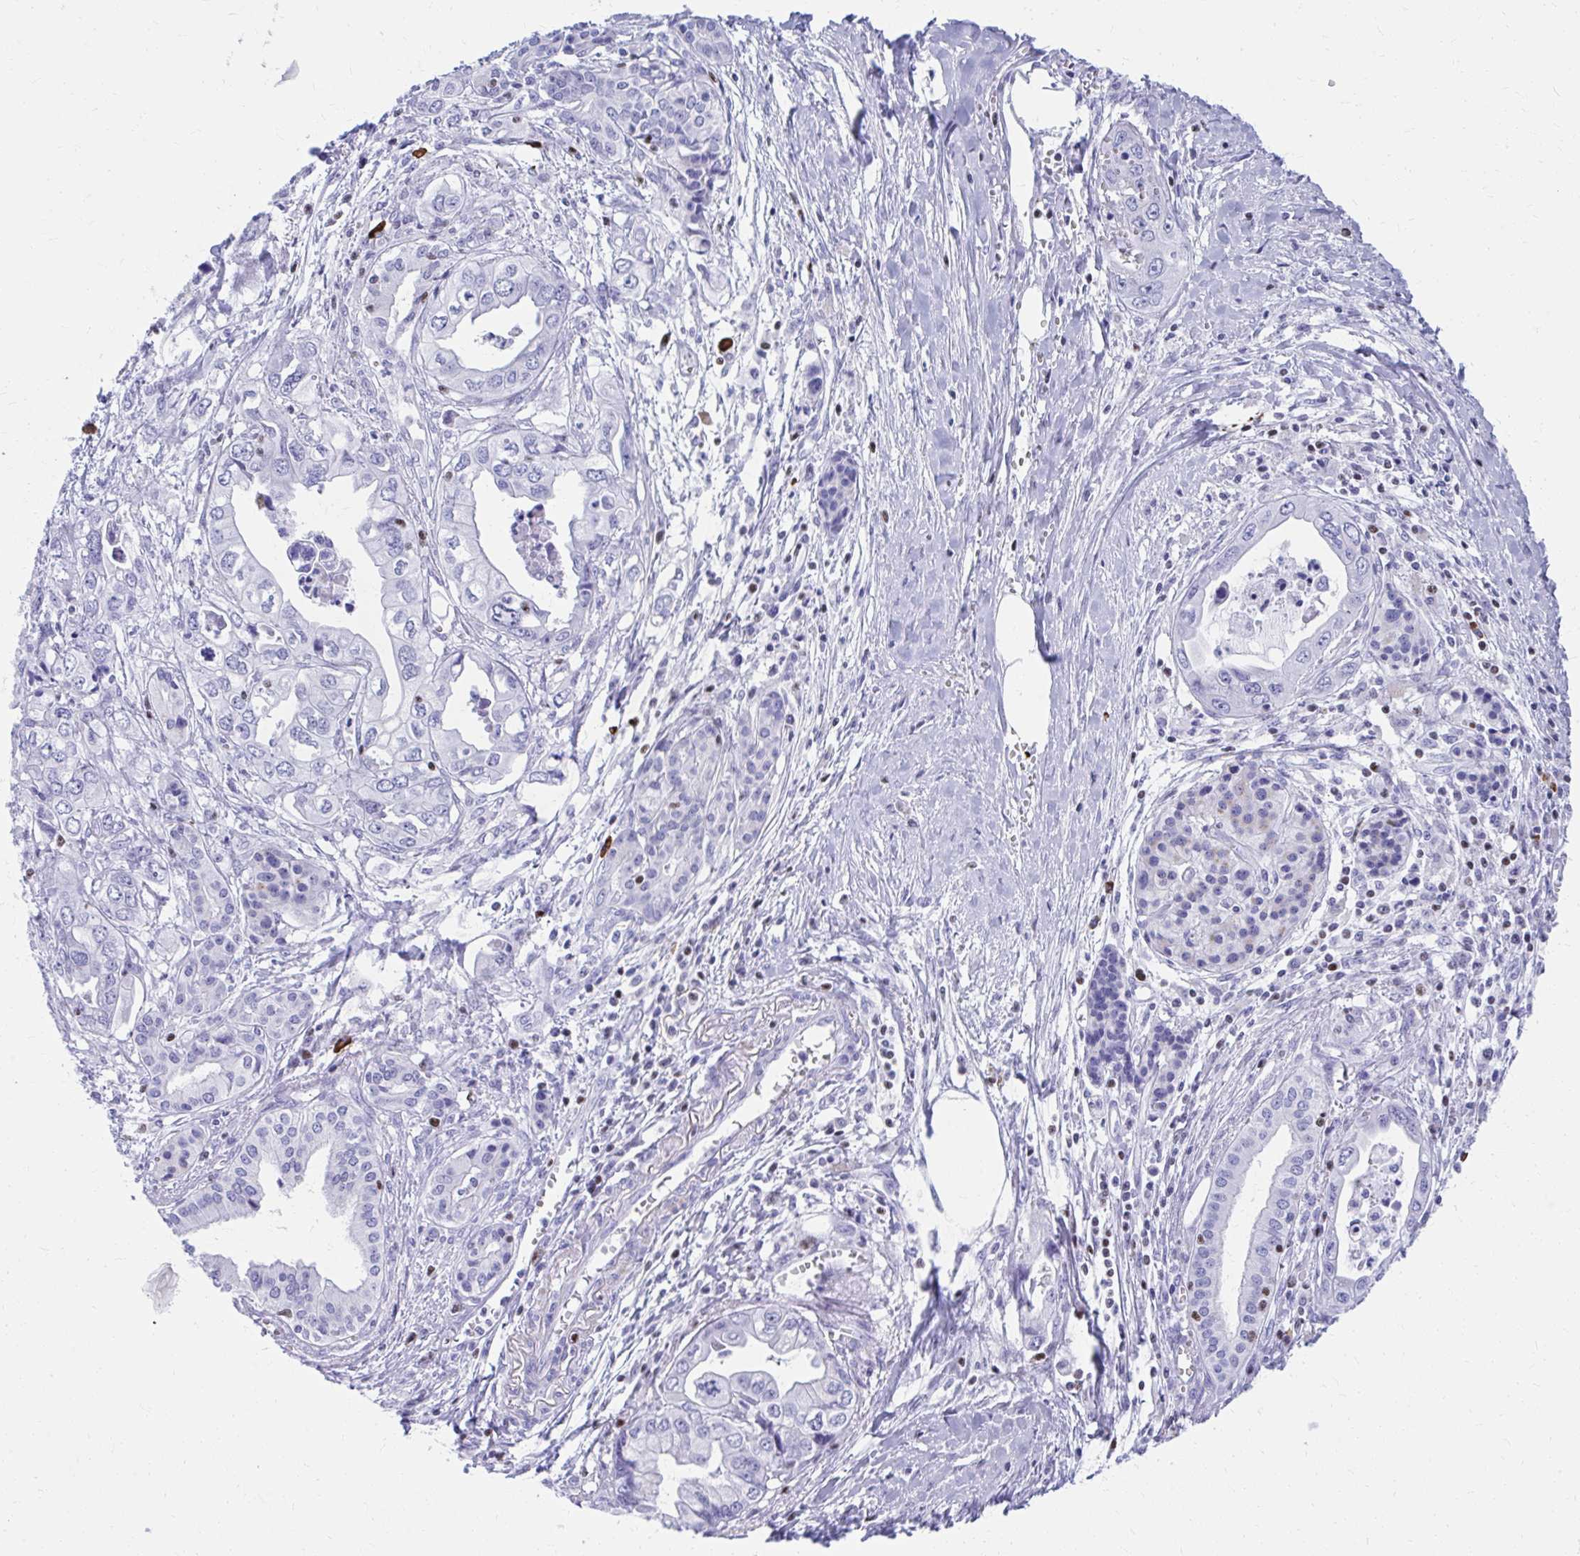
{"staining": {"intensity": "negative", "quantity": "none", "location": "none"}, "tissue": "pancreatic cancer", "cell_type": "Tumor cells", "image_type": "cancer", "snomed": [{"axis": "morphology", "description": "Adenocarcinoma, NOS"}, {"axis": "topography", "description": "Pancreas"}], "caption": "The micrograph displays no staining of tumor cells in adenocarcinoma (pancreatic).", "gene": "RUNX3", "patient": {"sex": "male", "age": 68}}